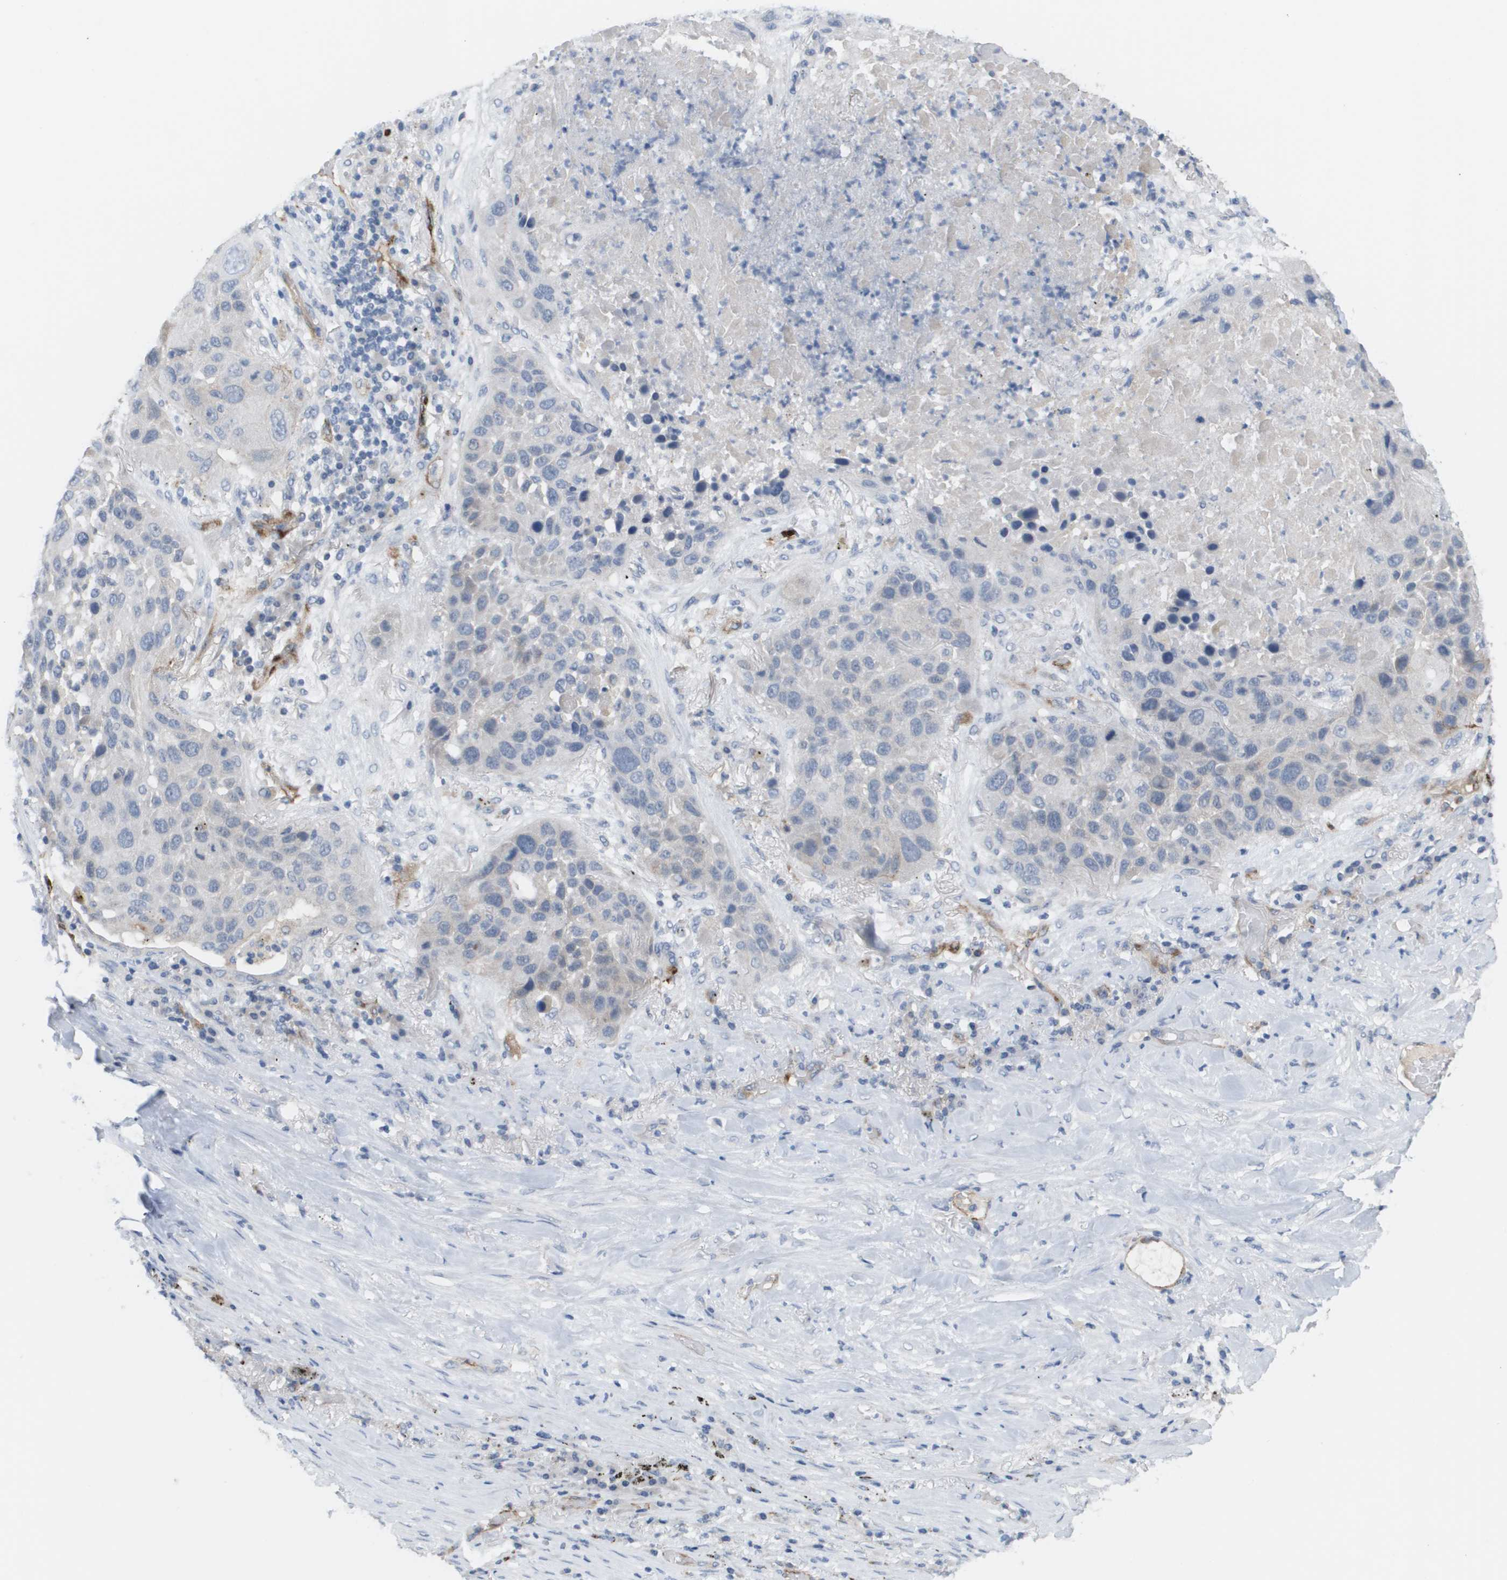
{"staining": {"intensity": "negative", "quantity": "none", "location": "none"}, "tissue": "lung cancer", "cell_type": "Tumor cells", "image_type": "cancer", "snomed": [{"axis": "morphology", "description": "Squamous cell carcinoma, NOS"}, {"axis": "topography", "description": "Lung"}], "caption": "Immunohistochemistry (IHC) histopathology image of human lung cancer stained for a protein (brown), which exhibits no staining in tumor cells.", "gene": "ANGPT2", "patient": {"sex": "male", "age": 57}}